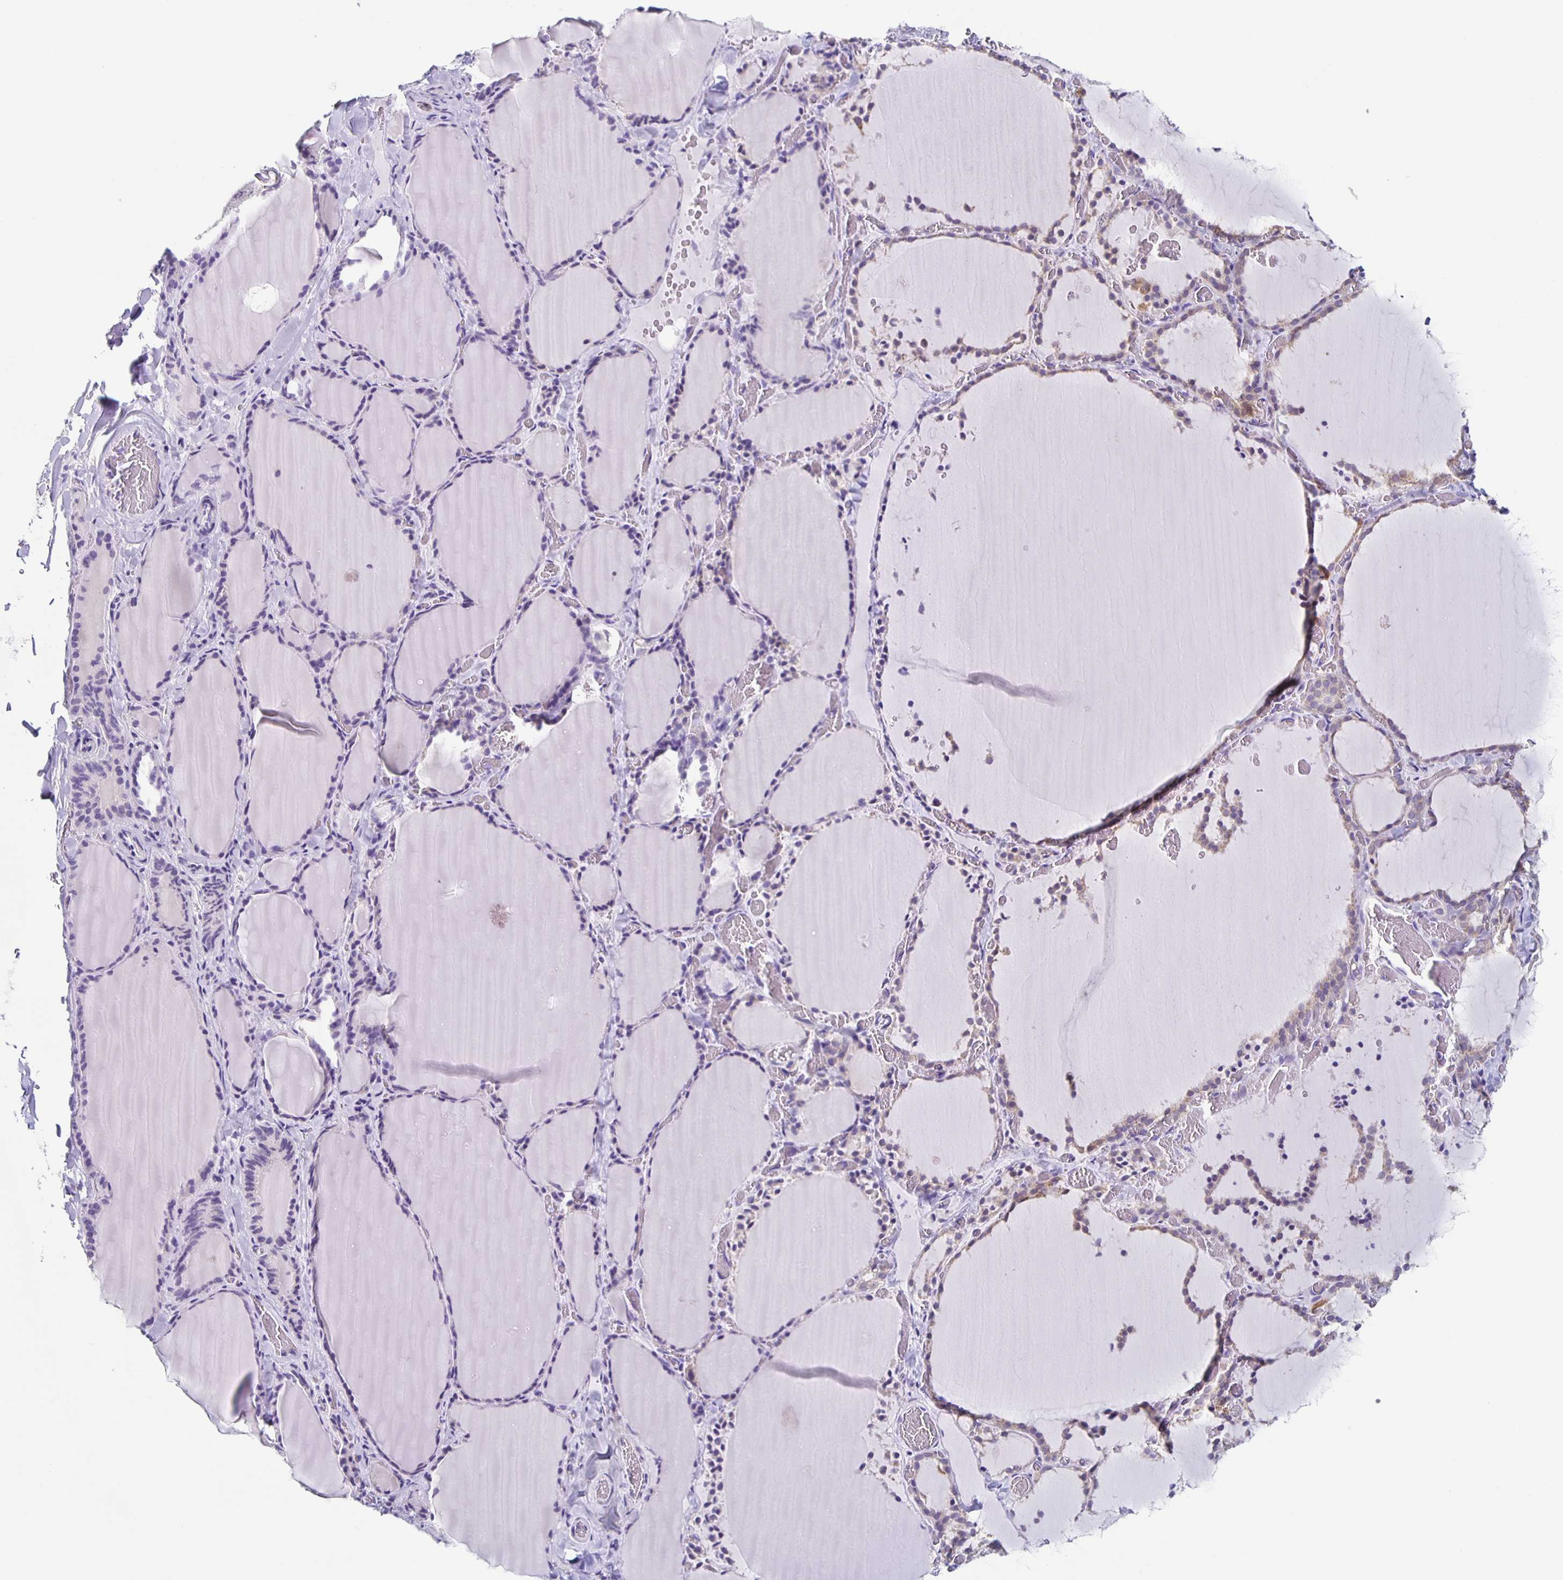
{"staining": {"intensity": "weak", "quantity": "25%-75%", "location": "cytoplasmic/membranous"}, "tissue": "thyroid gland", "cell_type": "Glandular cells", "image_type": "normal", "snomed": [{"axis": "morphology", "description": "Normal tissue, NOS"}, {"axis": "topography", "description": "Thyroid gland"}], "caption": "DAB immunohistochemical staining of benign human thyroid gland reveals weak cytoplasmic/membranous protein expression in approximately 25%-75% of glandular cells. (DAB (3,3'-diaminobenzidine) IHC, brown staining for protein, blue staining for nuclei).", "gene": "TPPP", "patient": {"sex": "female", "age": 22}}